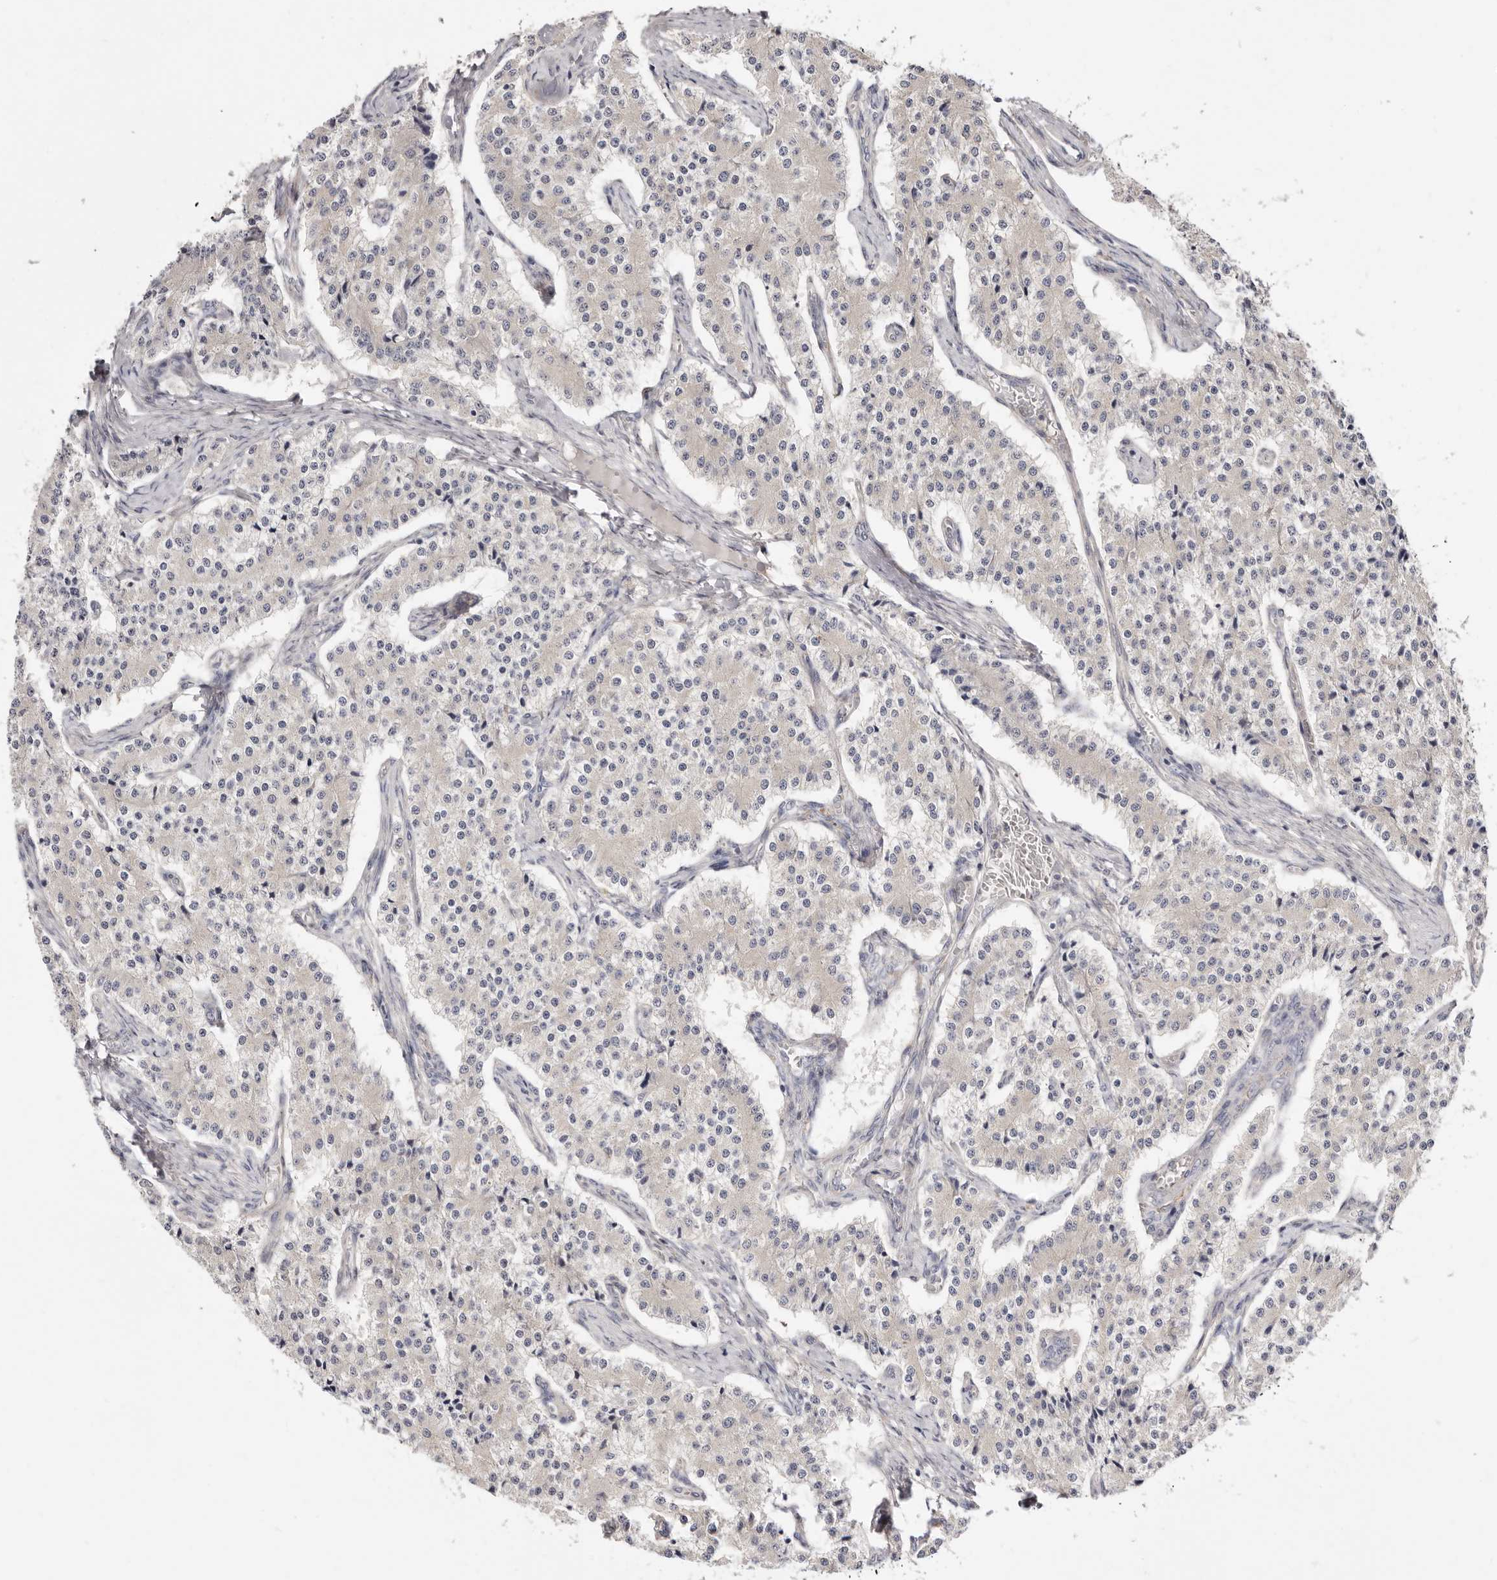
{"staining": {"intensity": "negative", "quantity": "none", "location": "none"}, "tissue": "carcinoid", "cell_type": "Tumor cells", "image_type": "cancer", "snomed": [{"axis": "morphology", "description": "Carcinoid, malignant, NOS"}, {"axis": "topography", "description": "Colon"}], "caption": "Photomicrograph shows no significant protein positivity in tumor cells of carcinoid. (DAB immunohistochemistry (IHC), high magnification).", "gene": "ADAMTS9", "patient": {"sex": "female", "age": 52}}